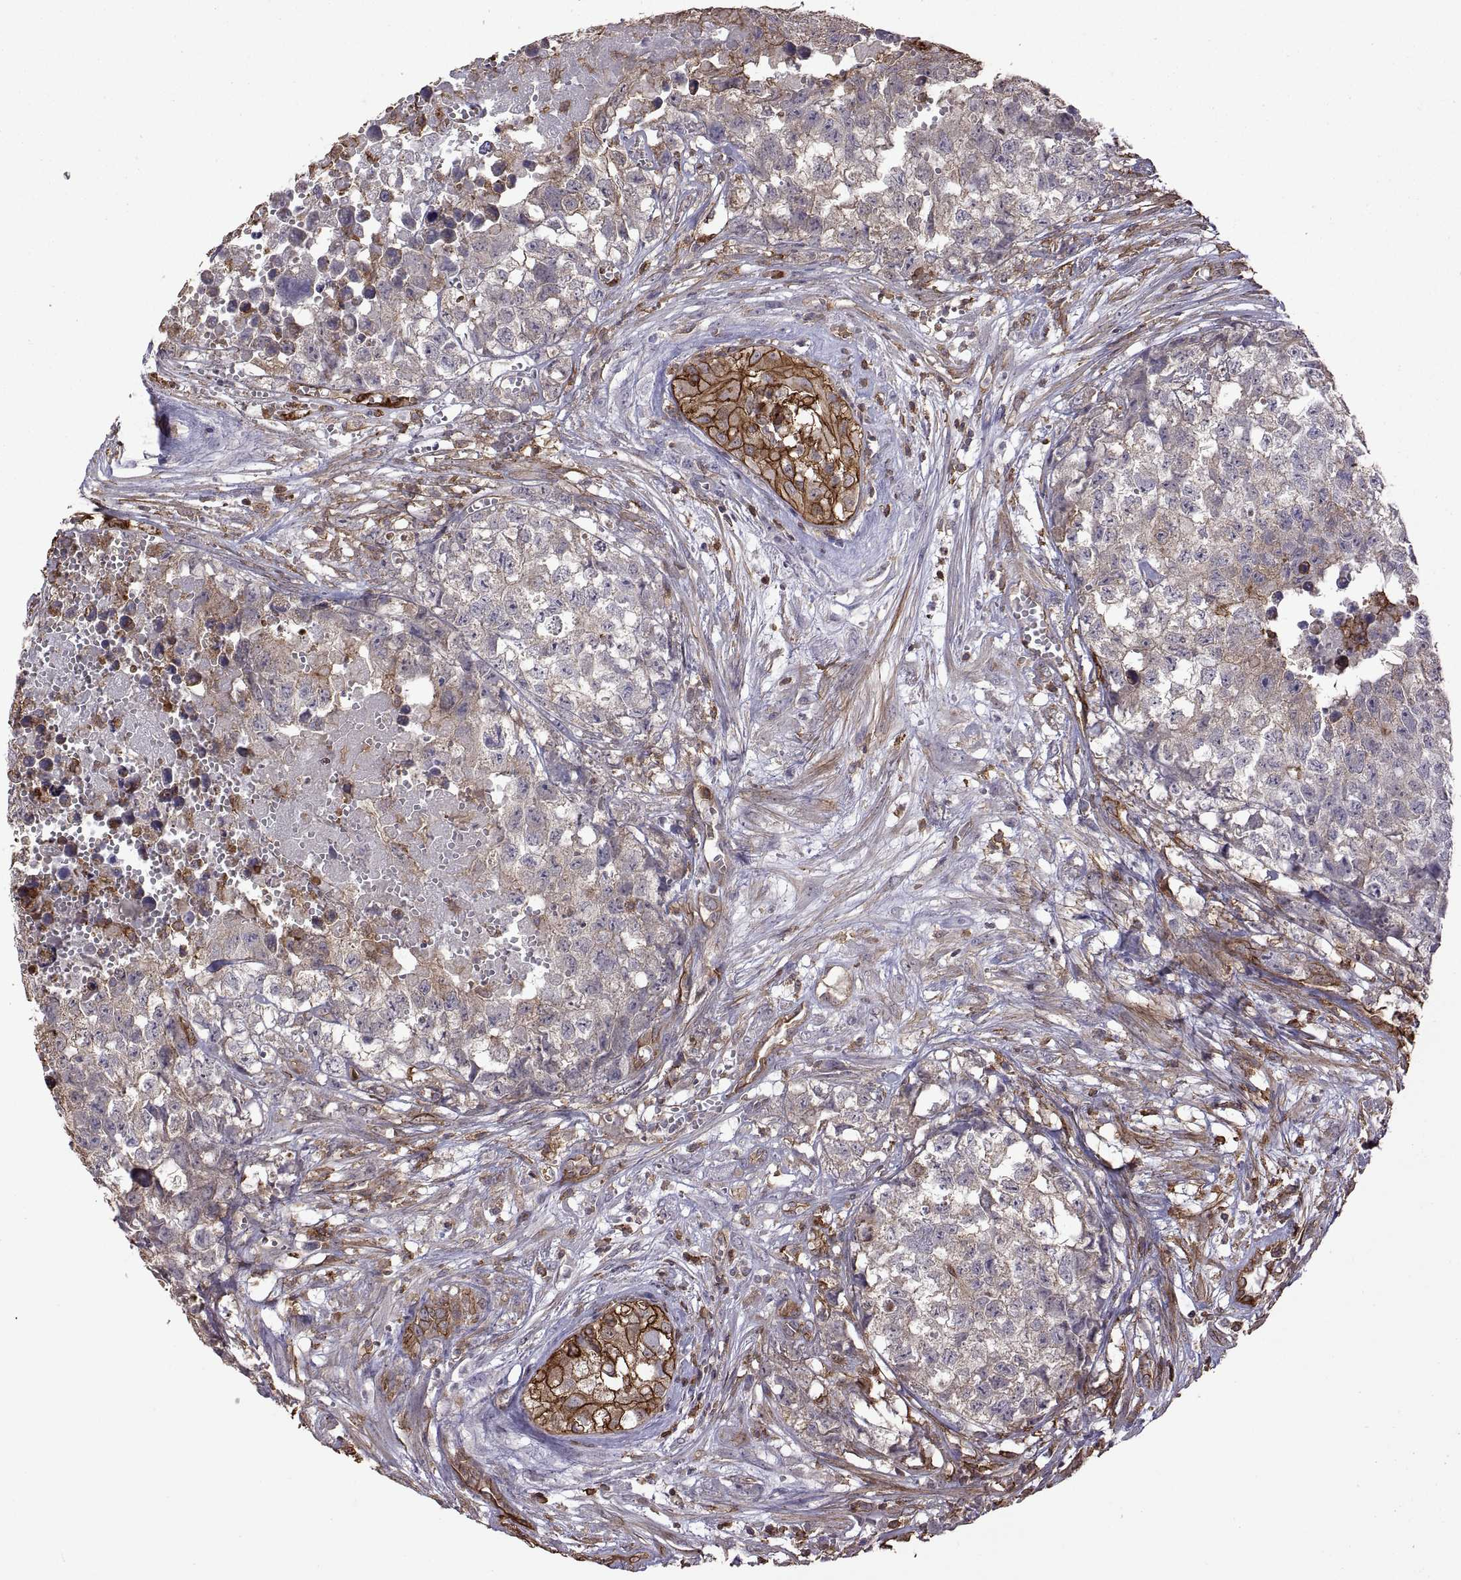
{"staining": {"intensity": "negative", "quantity": "none", "location": "none"}, "tissue": "testis cancer", "cell_type": "Tumor cells", "image_type": "cancer", "snomed": [{"axis": "morphology", "description": "Seminoma, NOS"}, {"axis": "morphology", "description": "Carcinoma, Embryonal, NOS"}, {"axis": "topography", "description": "Testis"}], "caption": "IHC histopathology image of human testis cancer (embryonal carcinoma) stained for a protein (brown), which exhibits no positivity in tumor cells. (Brightfield microscopy of DAB IHC at high magnification).", "gene": "S100A10", "patient": {"sex": "male", "age": 22}}